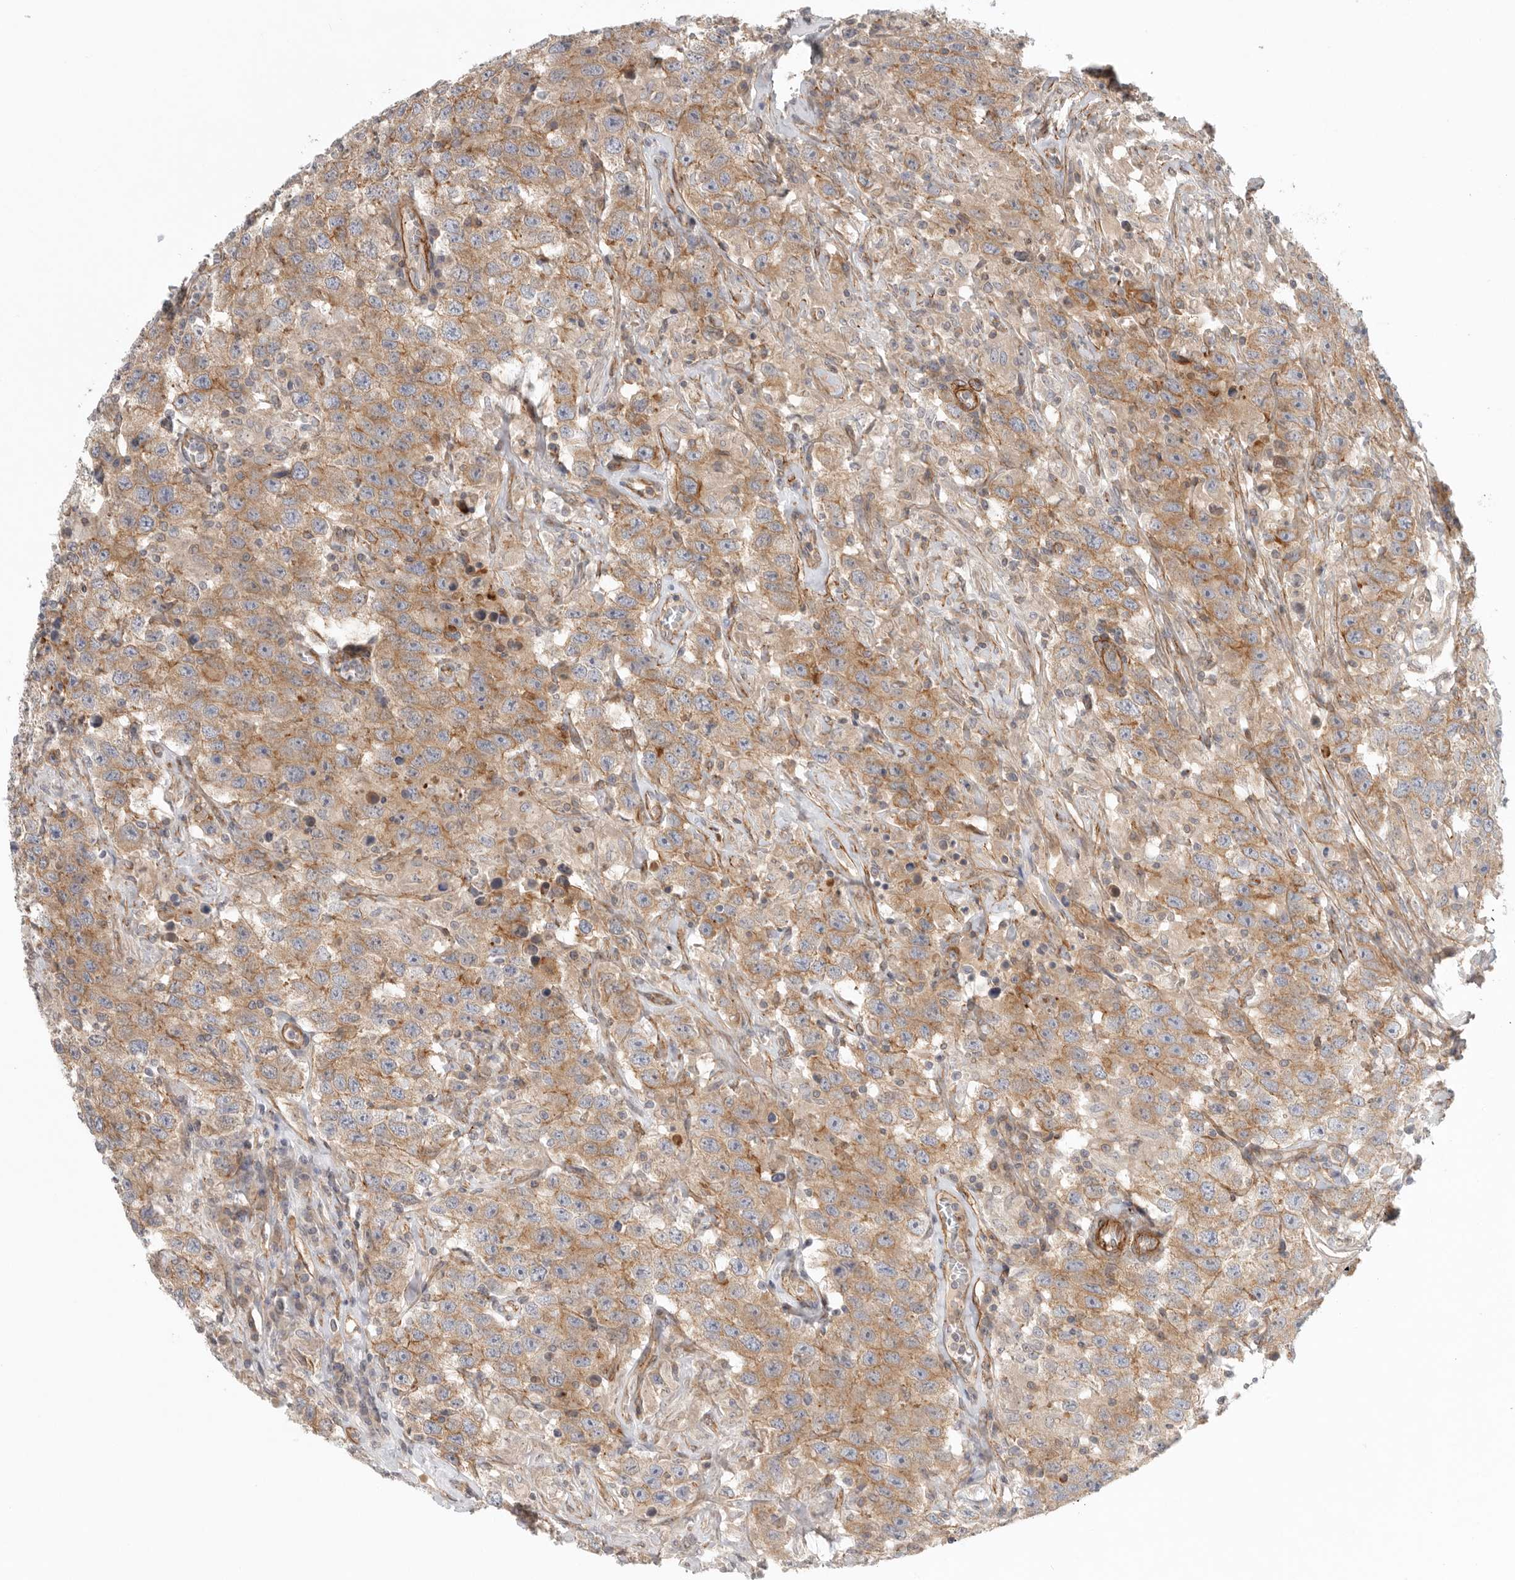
{"staining": {"intensity": "moderate", "quantity": ">75%", "location": "cytoplasmic/membranous"}, "tissue": "testis cancer", "cell_type": "Tumor cells", "image_type": "cancer", "snomed": [{"axis": "morphology", "description": "Seminoma, NOS"}, {"axis": "topography", "description": "Testis"}], "caption": "A medium amount of moderate cytoplasmic/membranous expression is appreciated in about >75% of tumor cells in testis cancer (seminoma) tissue.", "gene": "LONRF1", "patient": {"sex": "male", "age": 41}}